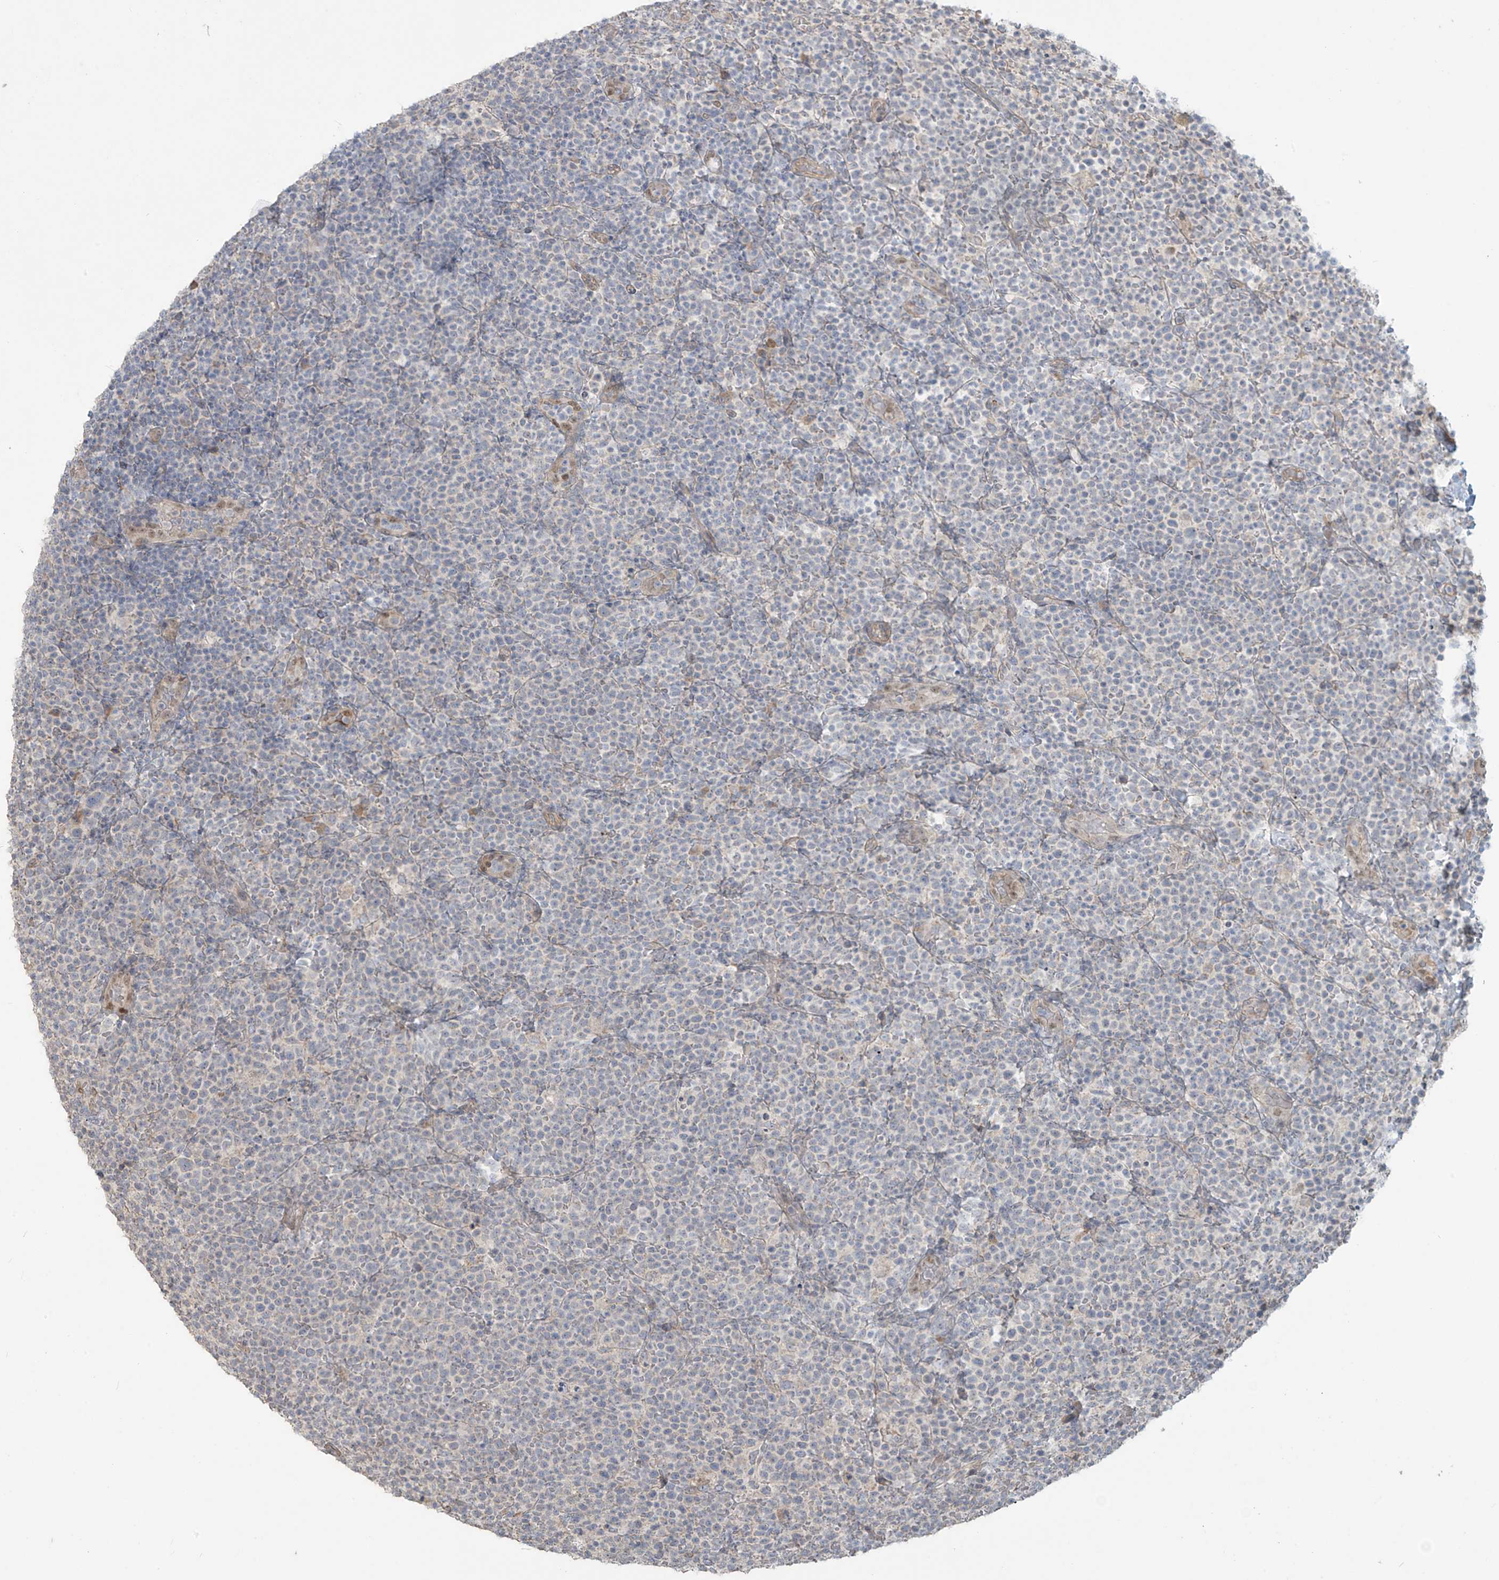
{"staining": {"intensity": "negative", "quantity": "none", "location": "none"}, "tissue": "lymphoma", "cell_type": "Tumor cells", "image_type": "cancer", "snomed": [{"axis": "morphology", "description": "Malignant lymphoma, non-Hodgkin's type, High grade"}, {"axis": "topography", "description": "Lymph node"}], "caption": "Tumor cells are negative for brown protein staining in malignant lymphoma, non-Hodgkin's type (high-grade).", "gene": "MAGIX", "patient": {"sex": "male", "age": 61}}